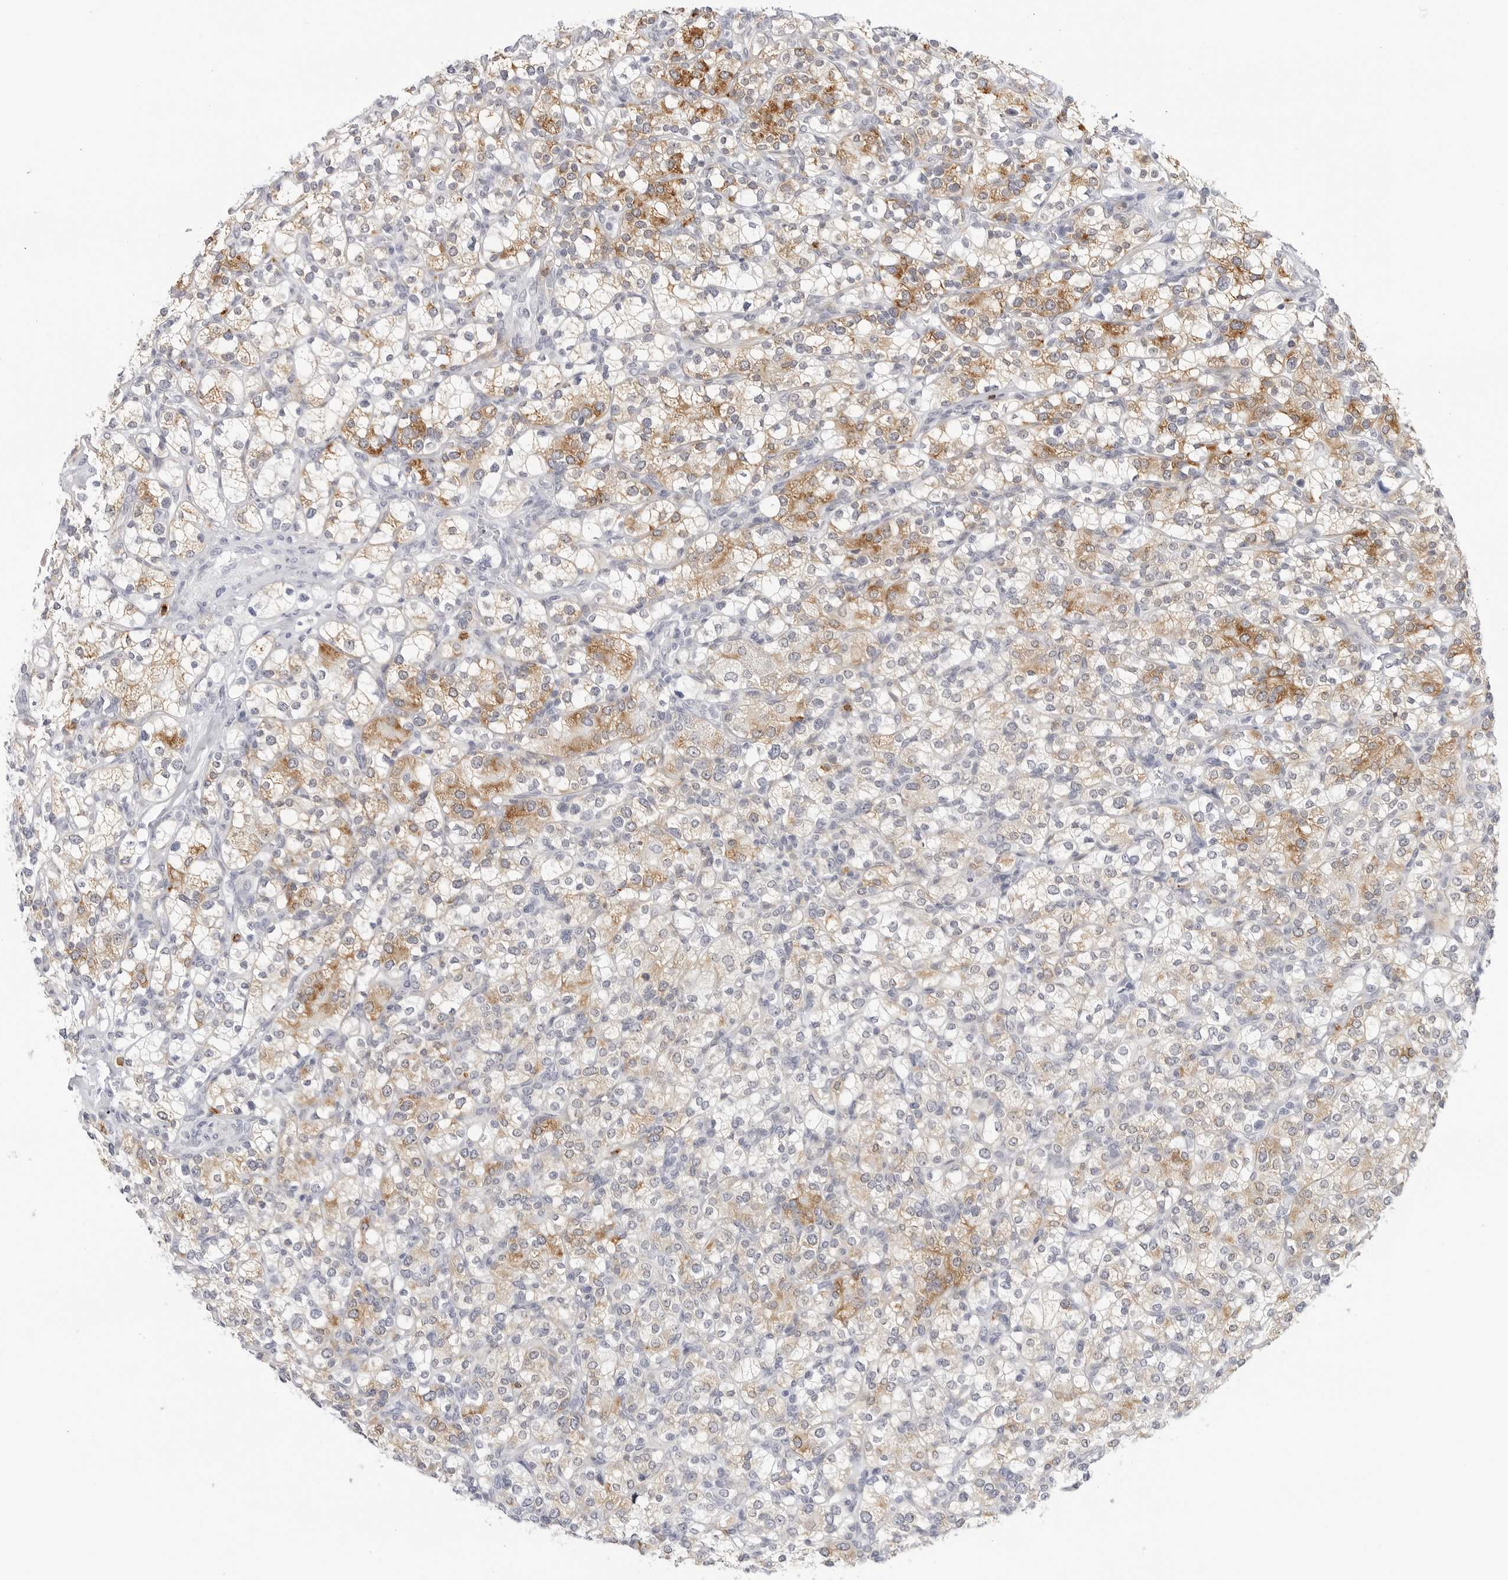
{"staining": {"intensity": "moderate", "quantity": "25%-75%", "location": "cytoplasmic/membranous"}, "tissue": "renal cancer", "cell_type": "Tumor cells", "image_type": "cancer", "snomed": [{"axis": "morphology", "description": "Adenocarcinoma, NOS"}, {"axis": "topography", "description": "Kidney"}], "caption": "This is an image of IHC staining of renal cancer (adenocarcinoma), which shows moderate staining in the cytoplasmic/membranous of tumor cells.", "gene": "HSPB7", "patient": {"sex": "male", "age": 77}}